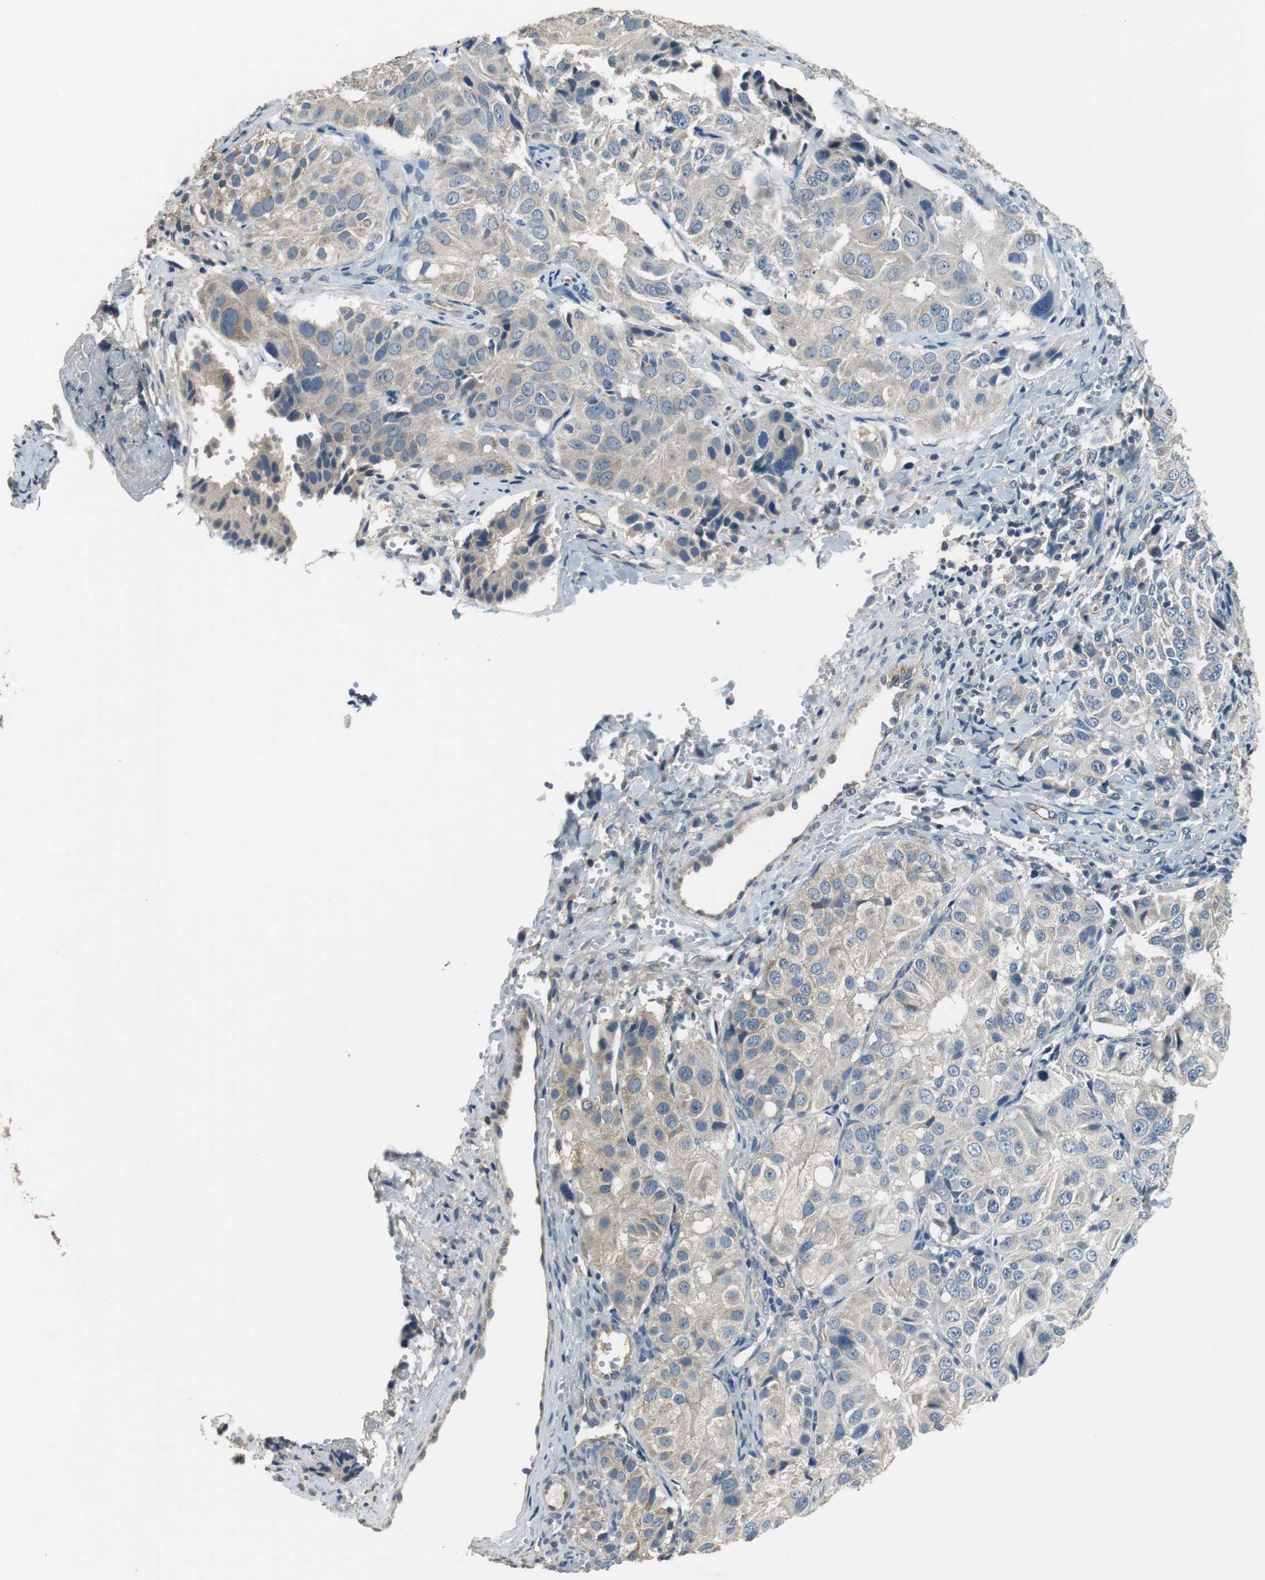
{"staining": {"intensity": "weak", "quantity": "25%-75%", "location": "cytoplasmic/membranous"}, "tissue": "ovarian cancer", "cell_type": "Tumor cells", "image_type": "cancer", "snomed": [{"axis": "morphology", "description": "Carcinoma, endometroid"}, {"axis": "topography", "description": "Ovary"}], "caption": "Immunohistochemistry (IHC) histopathology image of neoplastic tissue: endometroid carcinoma (ovarian) stained using IHC demonstrates low levels of weak protein expression localized specifically in the cytoplasmic/membranous of tumor cells, appearing as a cytoplasmic/membranous brown color.", "gene": "MTIF2", "patient": {"sex": "female", "age": 51}}